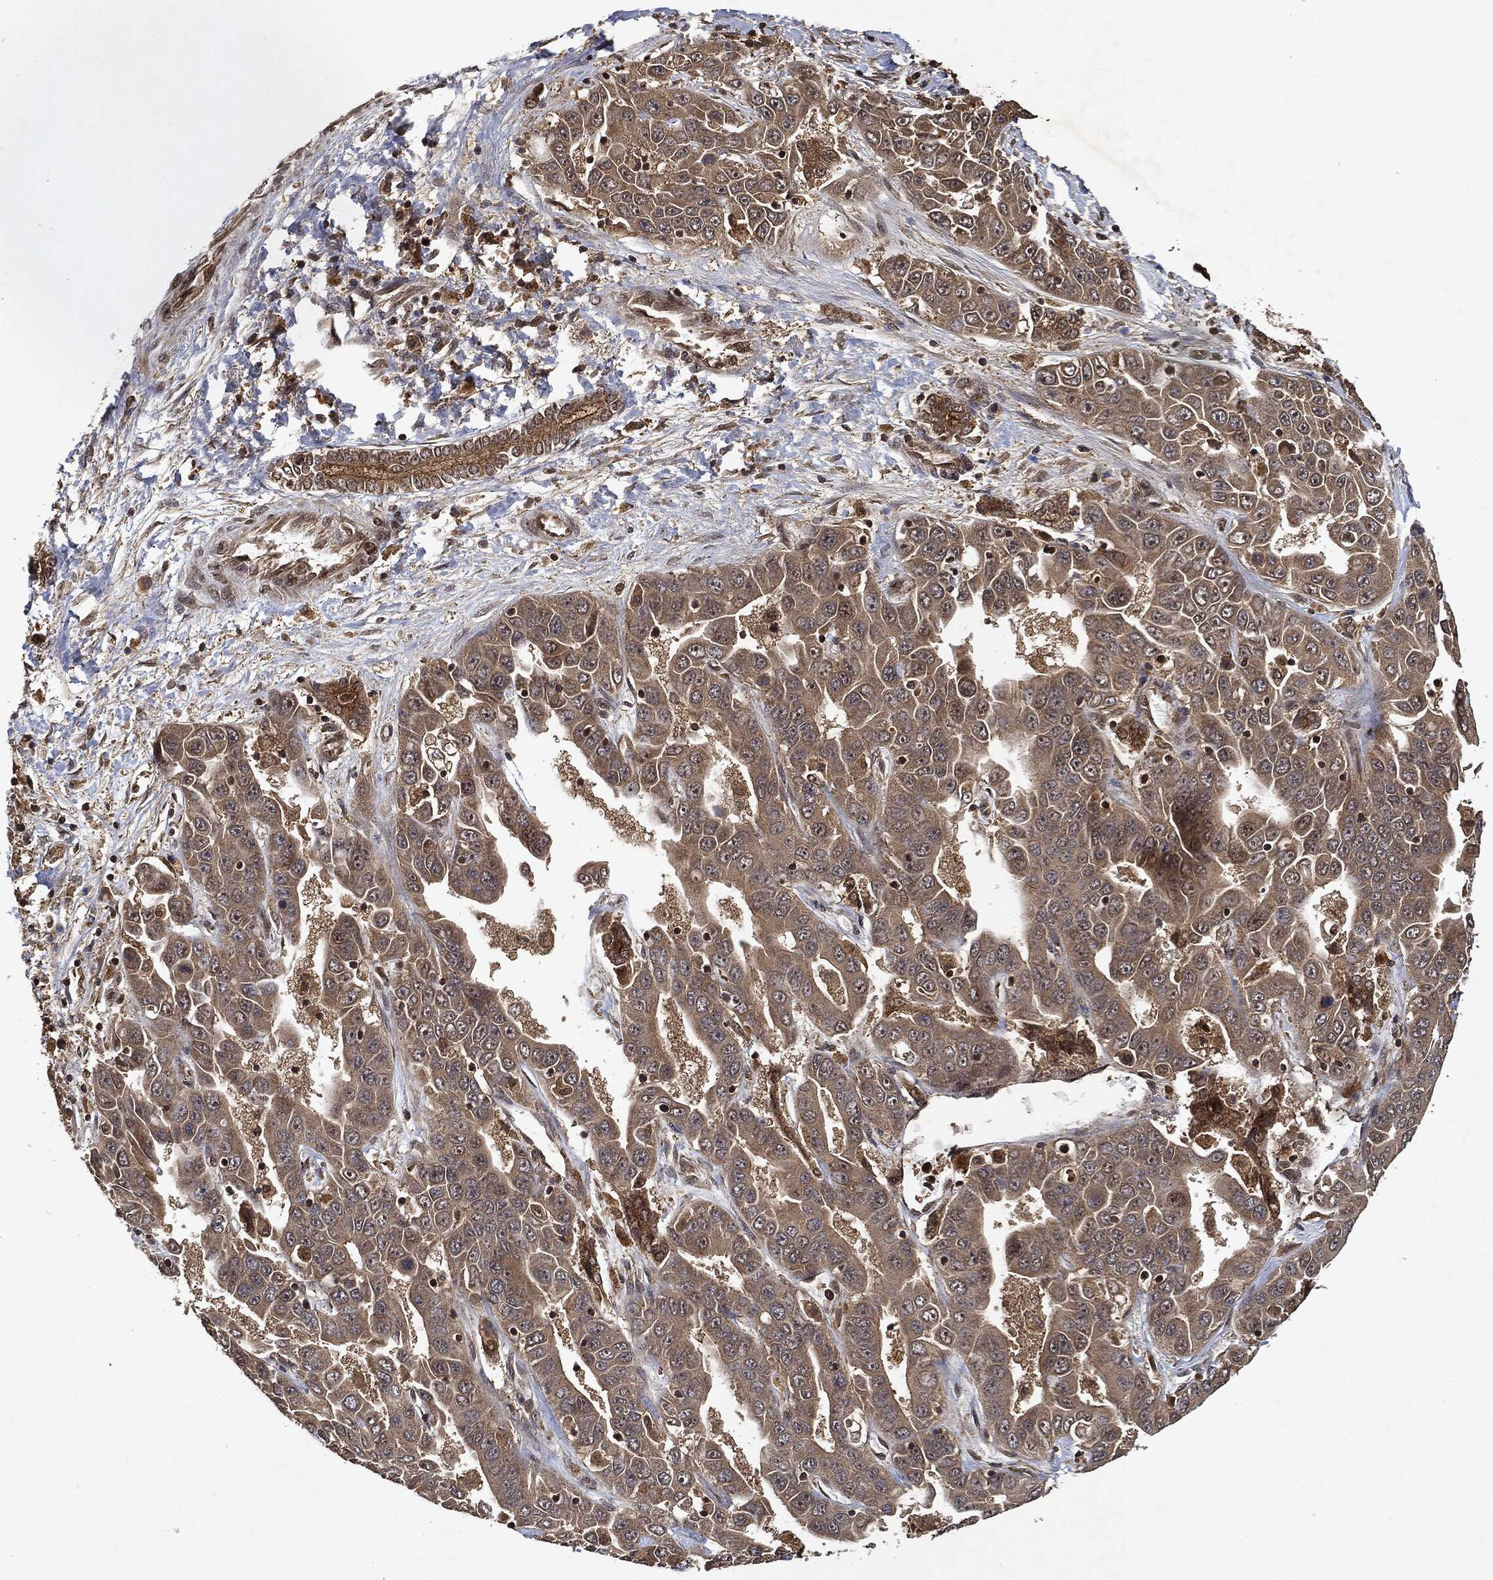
{"staining": {"intensity": "moderate", "quantity": "25%-75%", "location": "cytoplasmic/membranous"}, "tissue": "liver cancer", "cell_type": "Tumor cells", "image_type": "cancer", "snomed": [{"axis": "morphology", "description": "Cholangiocarcinoma"}, {"axis": "topography", "description": "Liver"}], "caption": "Tumor cells demonstrate medium levels of moderate cytoplasmic/membranous expression in about 25%-75% of cells in human cholangiocarcinoma (liver).", "gene": "ZNF226", "patient": {"sex": "female", "age": 52}}